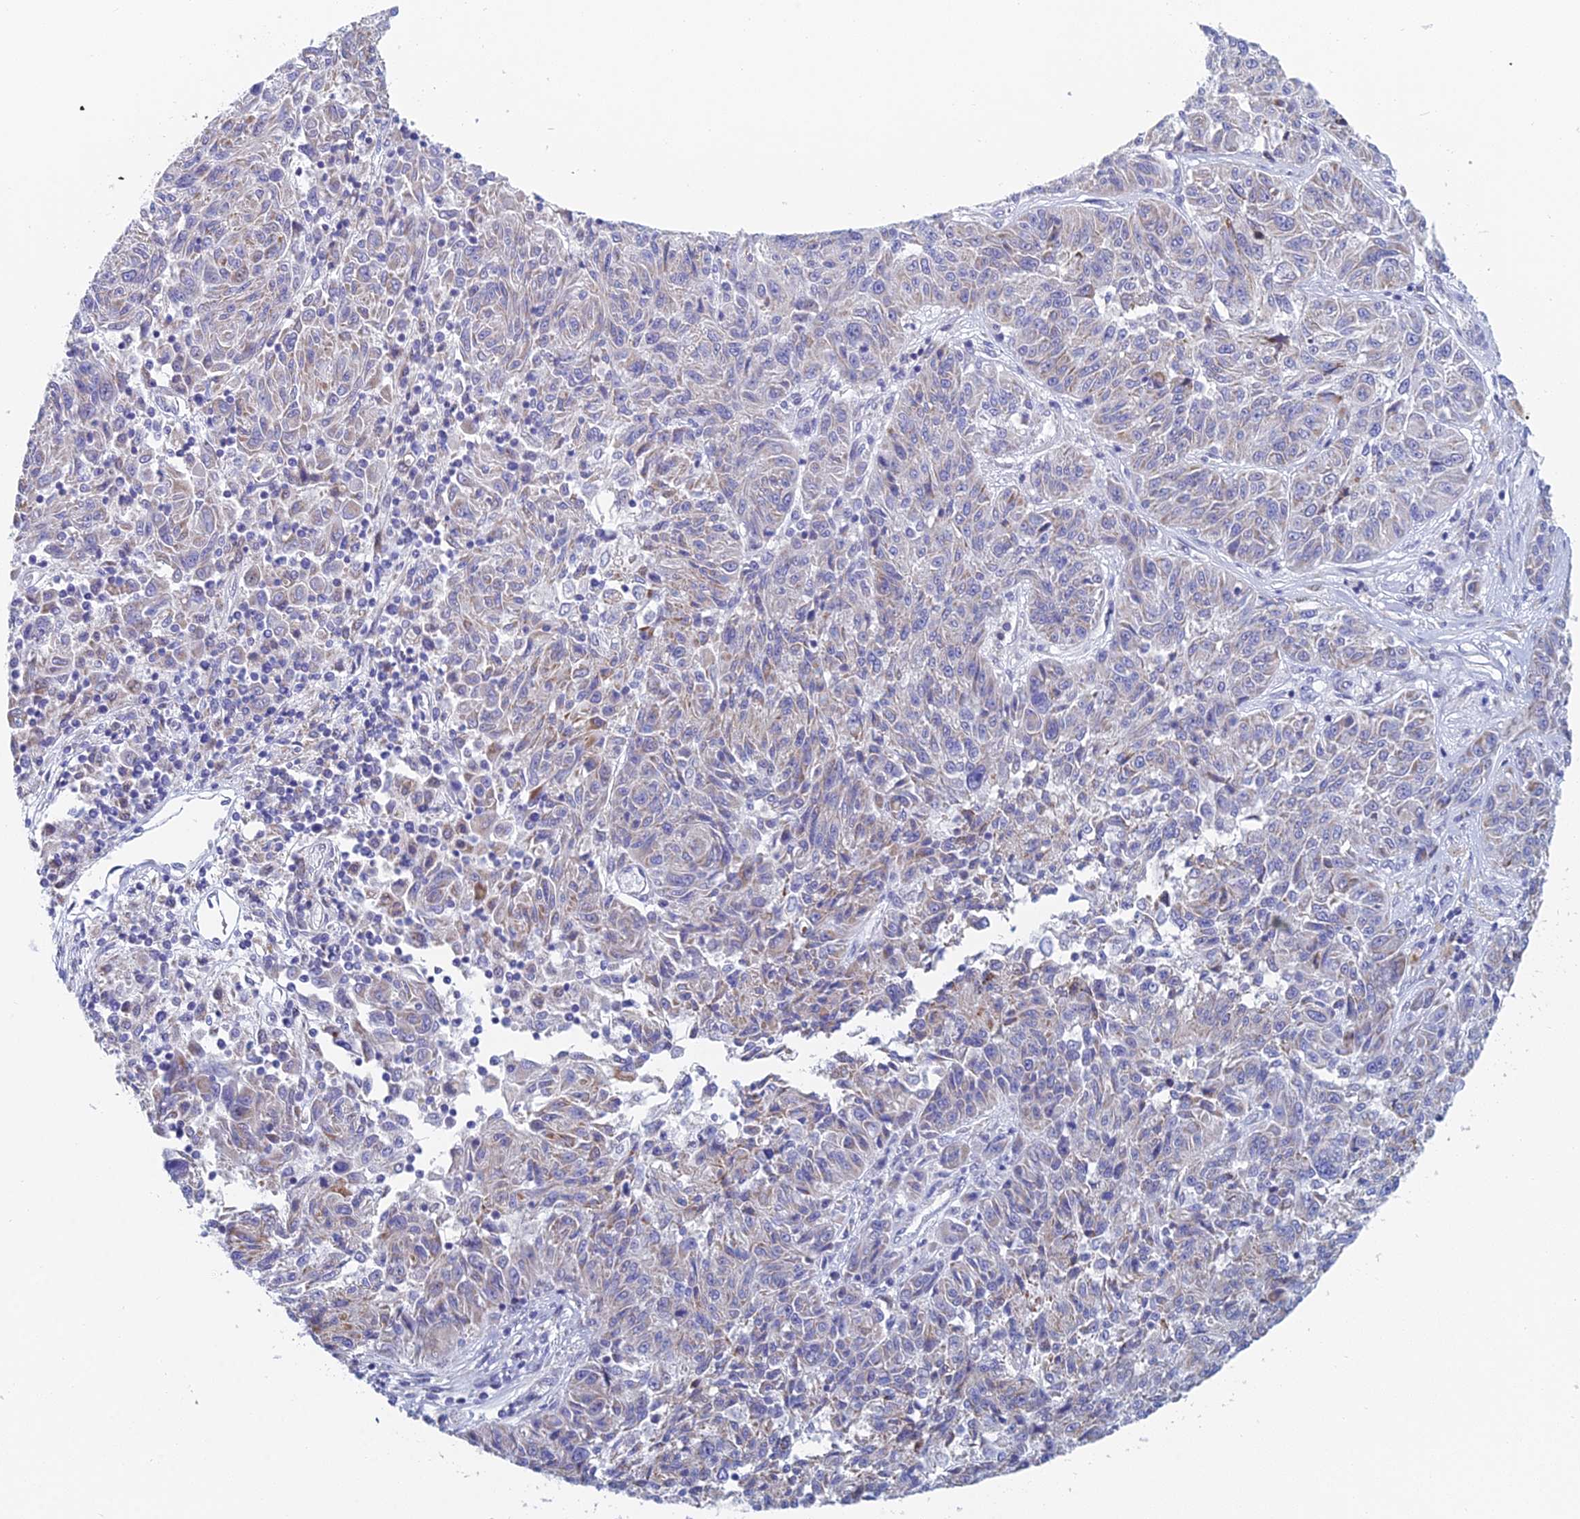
{"staining": {"intensity": "weak", "quantity": "25%-75%", "location": "cytoplasmic/membranous"}, "tissue": "melanoma", "cell_type": "Tumor cells", "image_type": "cancer", "snomed": [{"axis": "morphology", "description": "Malignant melanoma, NOS"}, {"axis": "topography", "description": "Skin"}], "caption": "Melanoma stained for a protein shows weak cytoplasmic/membranous positivity in tumor cells.", "gene": "ACSM1", "patient": {"sex": "male", "age": 53}}